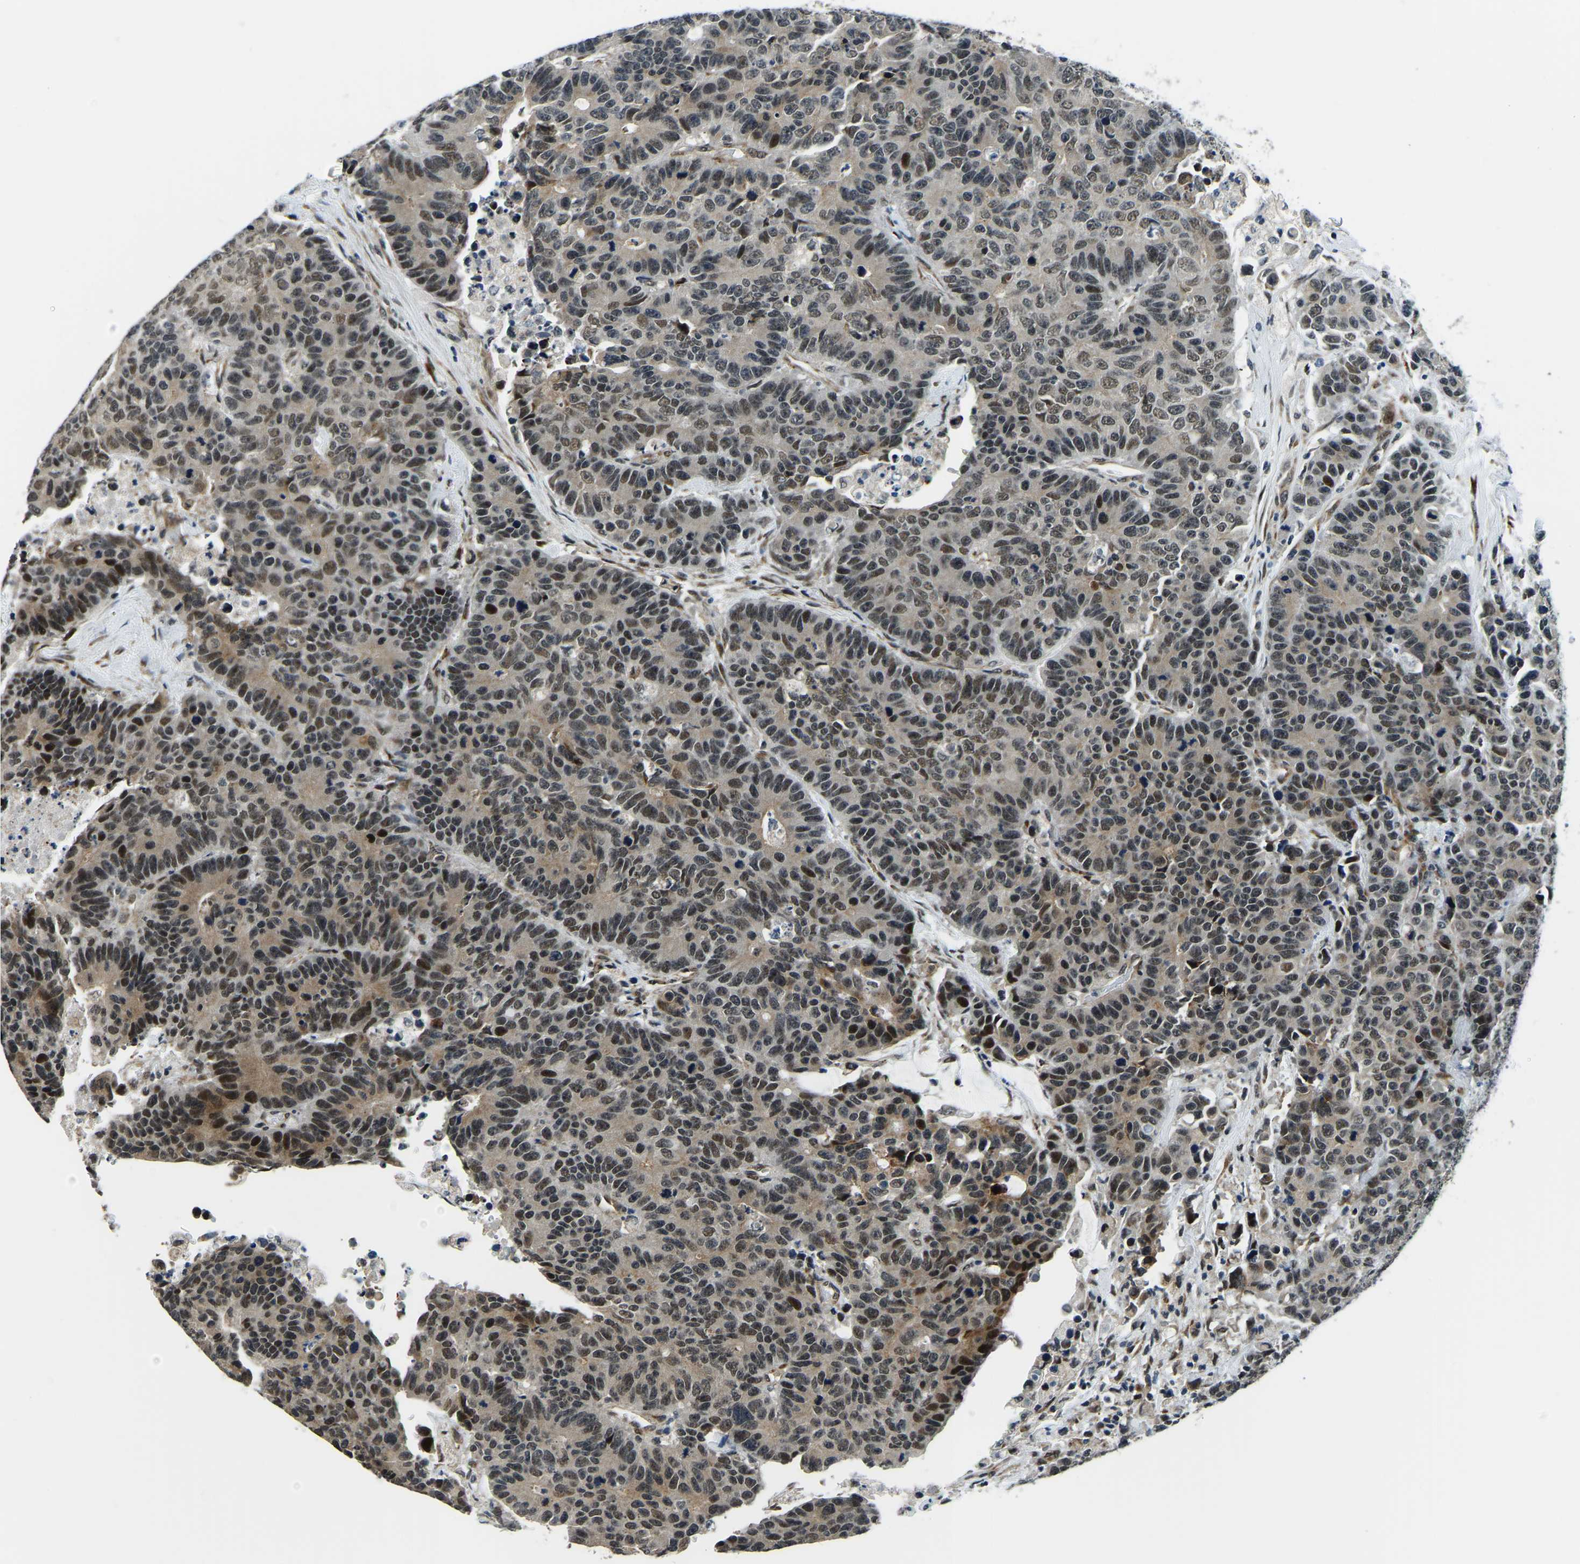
{"staining": {"intensity": "moderate", "quantity": ">75%", "location": "nuclear"}, "tissue": "colorectal cancer", "cell_type": "Tumor cells", "image_type": "cancer", "snomed": [{"axis": "morphology", "description": "Adenocarcinoma, NOS"}, {"axis": "topography", "description": "Colon"}], "caption": "There is medium levels of moderate nuclear staining in tumor cells of colorectal cancer, as demonstrated by immunohistochemical staining (brown color).", "gene": "ING2", "patient": {"sex": "female", "age": 86}}